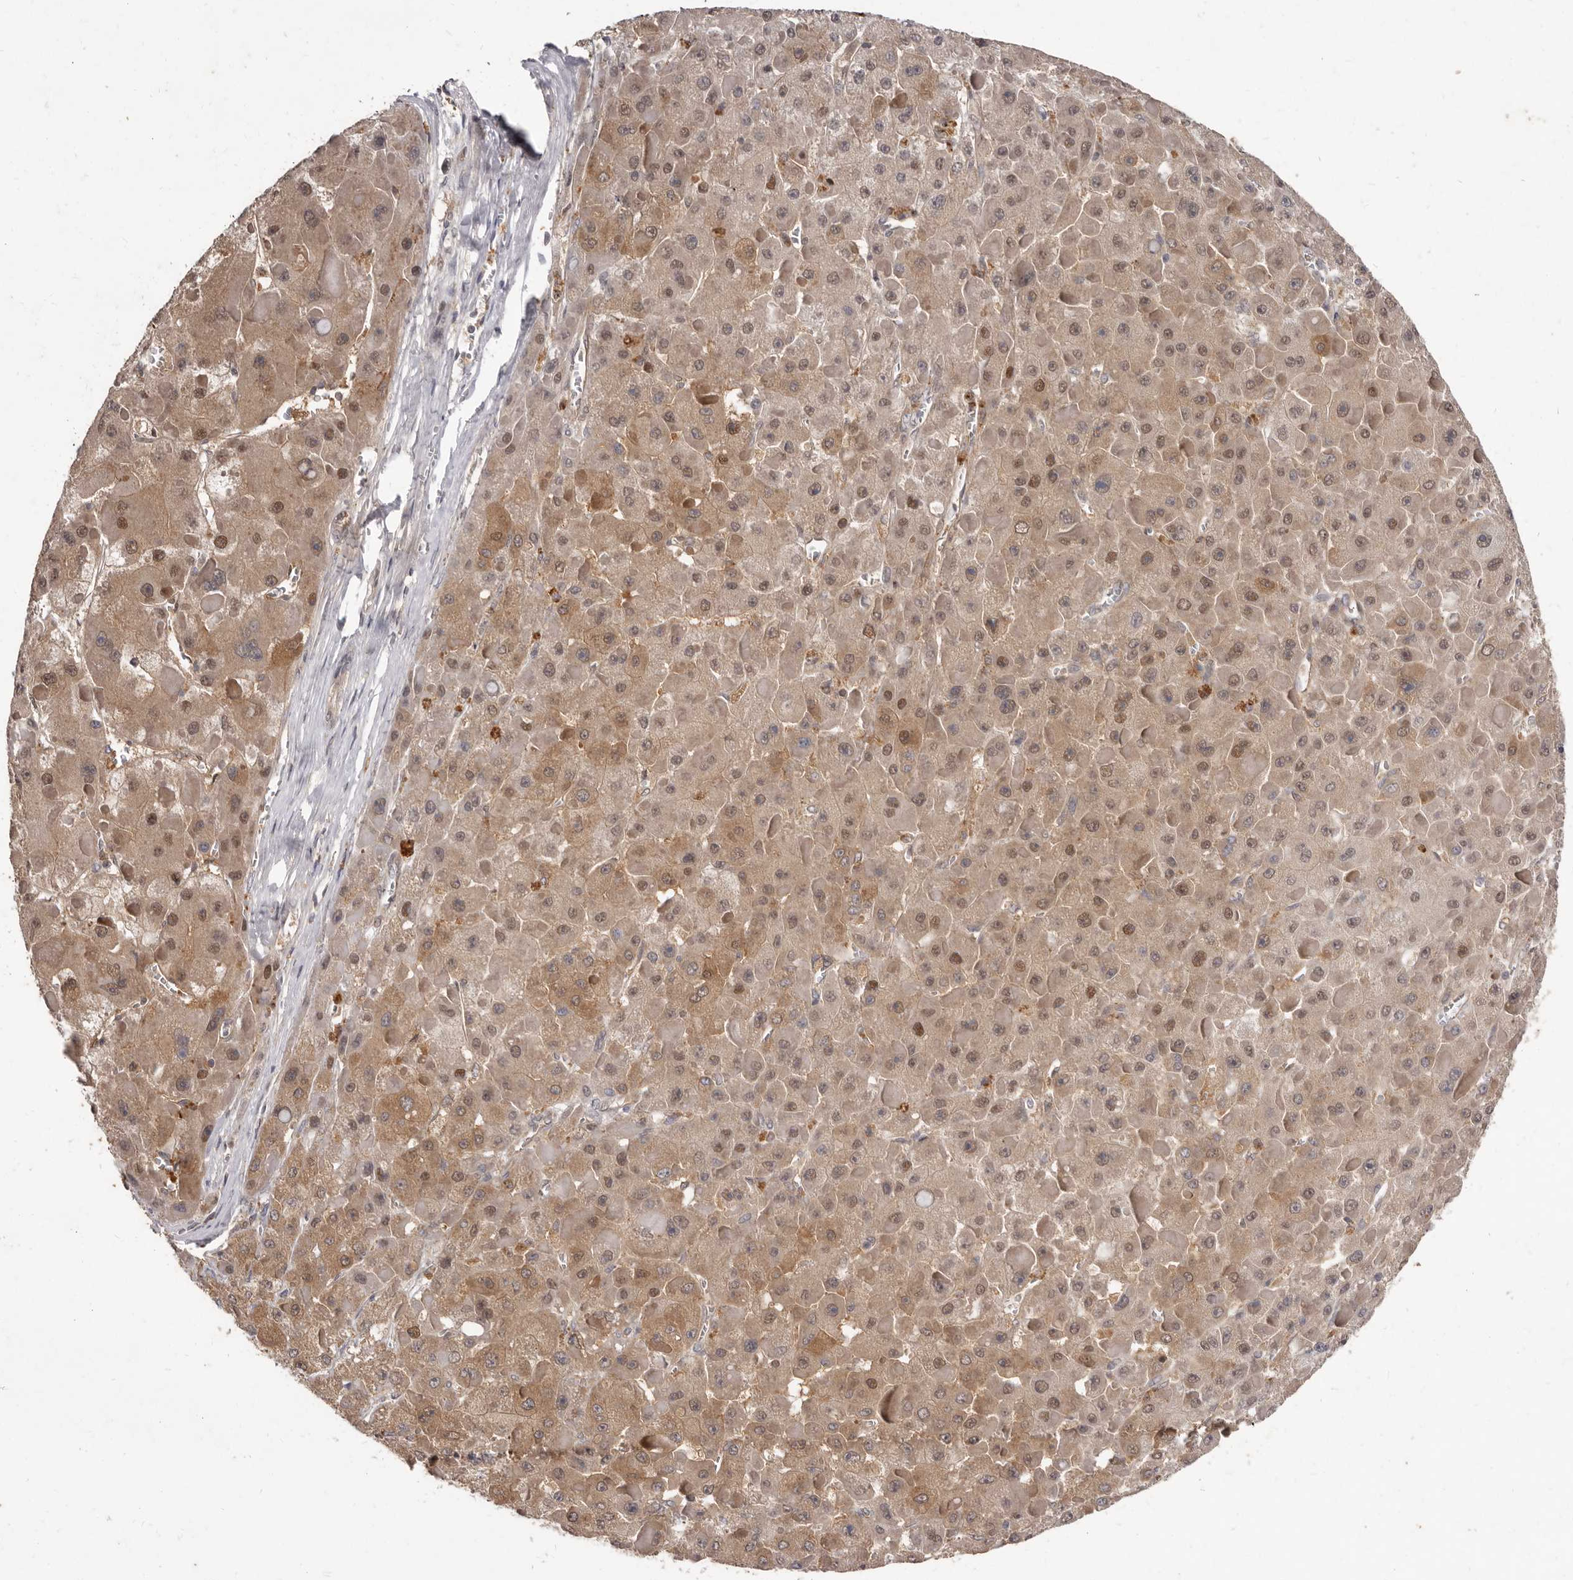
{"staining": {"intensity": "moderate", "quantity": ">75%", "location": "cytoplasmic/membranous,nuclear"}, "tissue": "liver cancer", "cell_type": "Tumor cells", "image_type": "cancer", "snomed": [{"axis": "morphology", "description": "Carcinoma, Hepatocellular, NOS"}, {"axis": "topography", "description": "Liver"}], "caption": "Tumor cells show medium levels of moderate cytoplasmic/membranous and nuclear positivity in about >75% of cells in human hepatocellular carcinoma (liver).", "gene": "ACLY", "patient": {"sex": "female", "age": 73}}